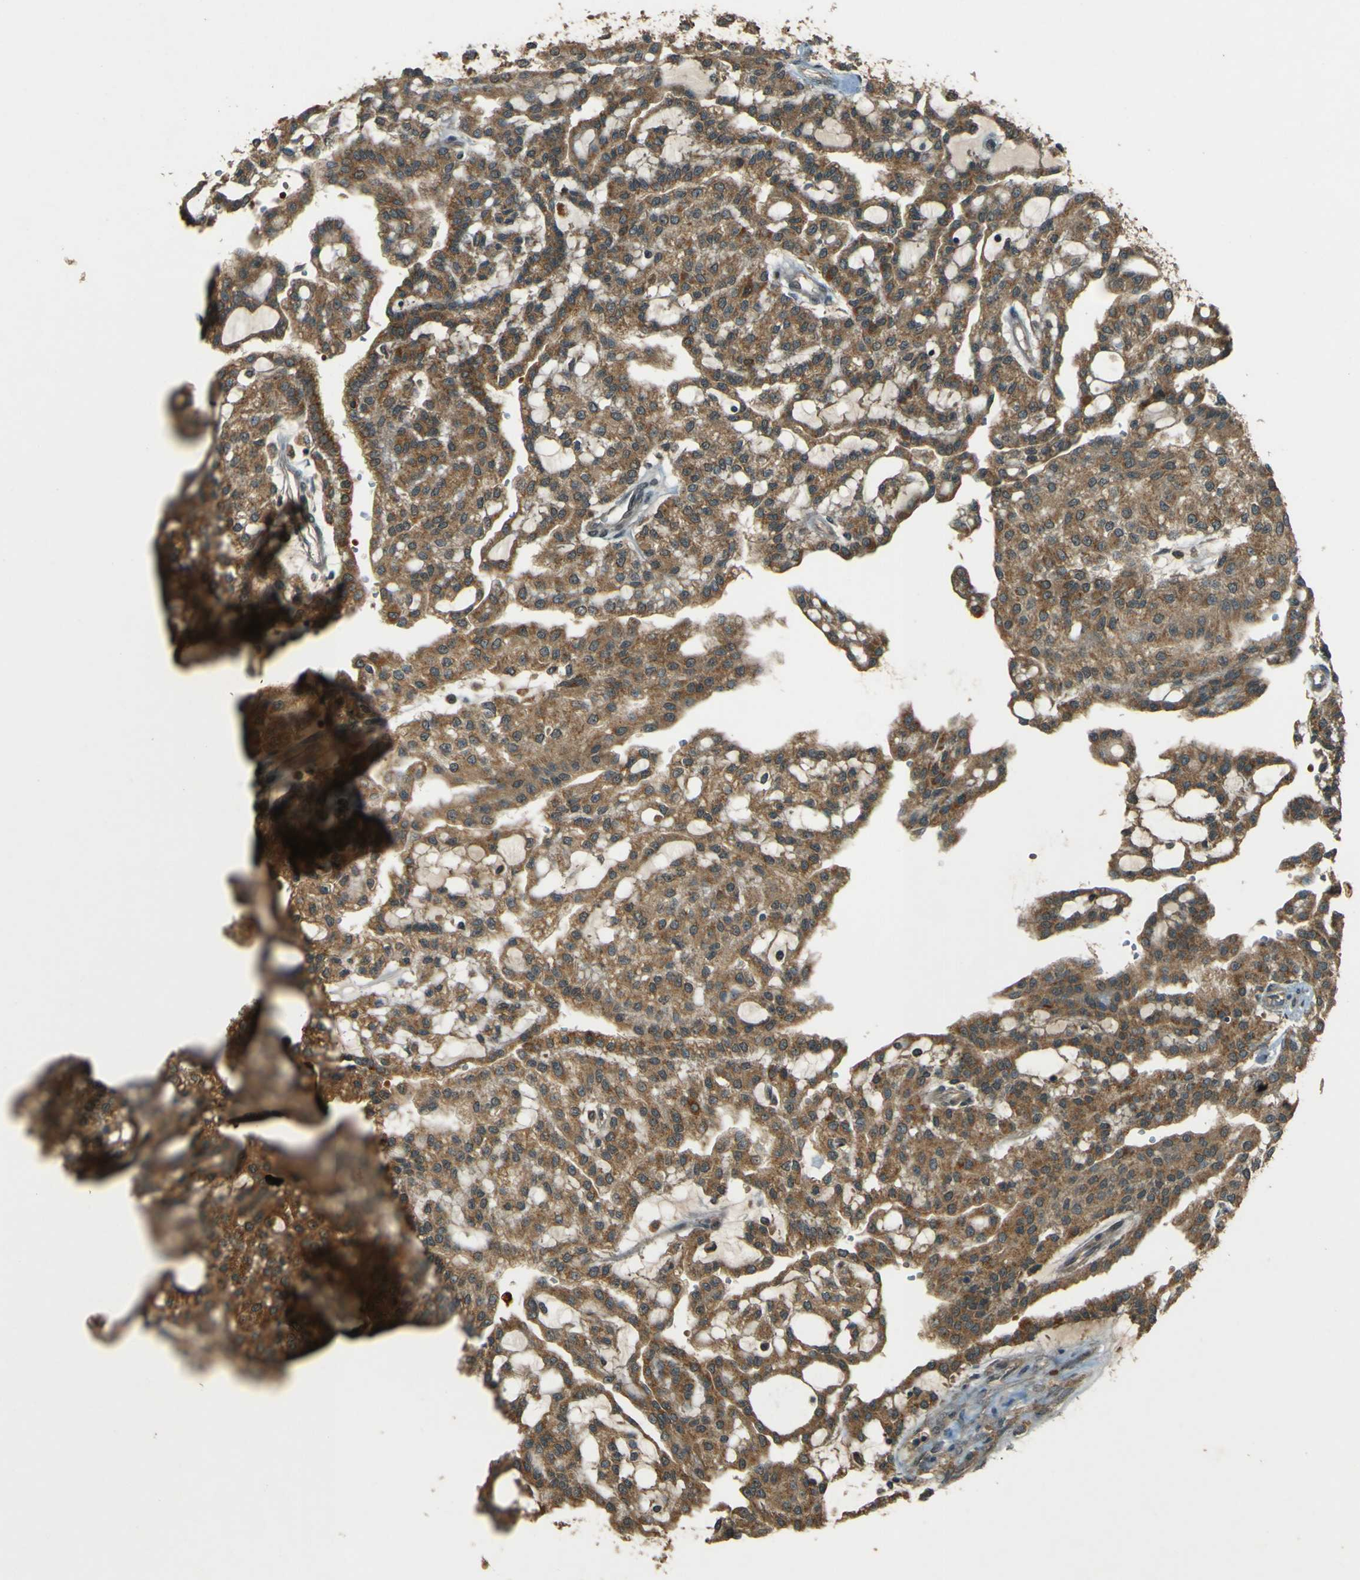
{"staining": {"intensity": "moderate", "quantity": ">75%", "location": "cytoplasmic/membranous"}, "tissue": "renal cancer", "cell_type": "Tumor cells", "image_type": "cancer", "snomed": [{"axis": "morphology", "description": "Adenocarcinoma, NOS"}, {"axis": "topography", "description": "Kidney"}], "caption": "A brown stain shows moderate cytoplasmic/membranous expression of a protein in renal adenocarcinoma tumor cells.", "gene": "MPDZ", "patient": {"sex": "male", "age": 63}}